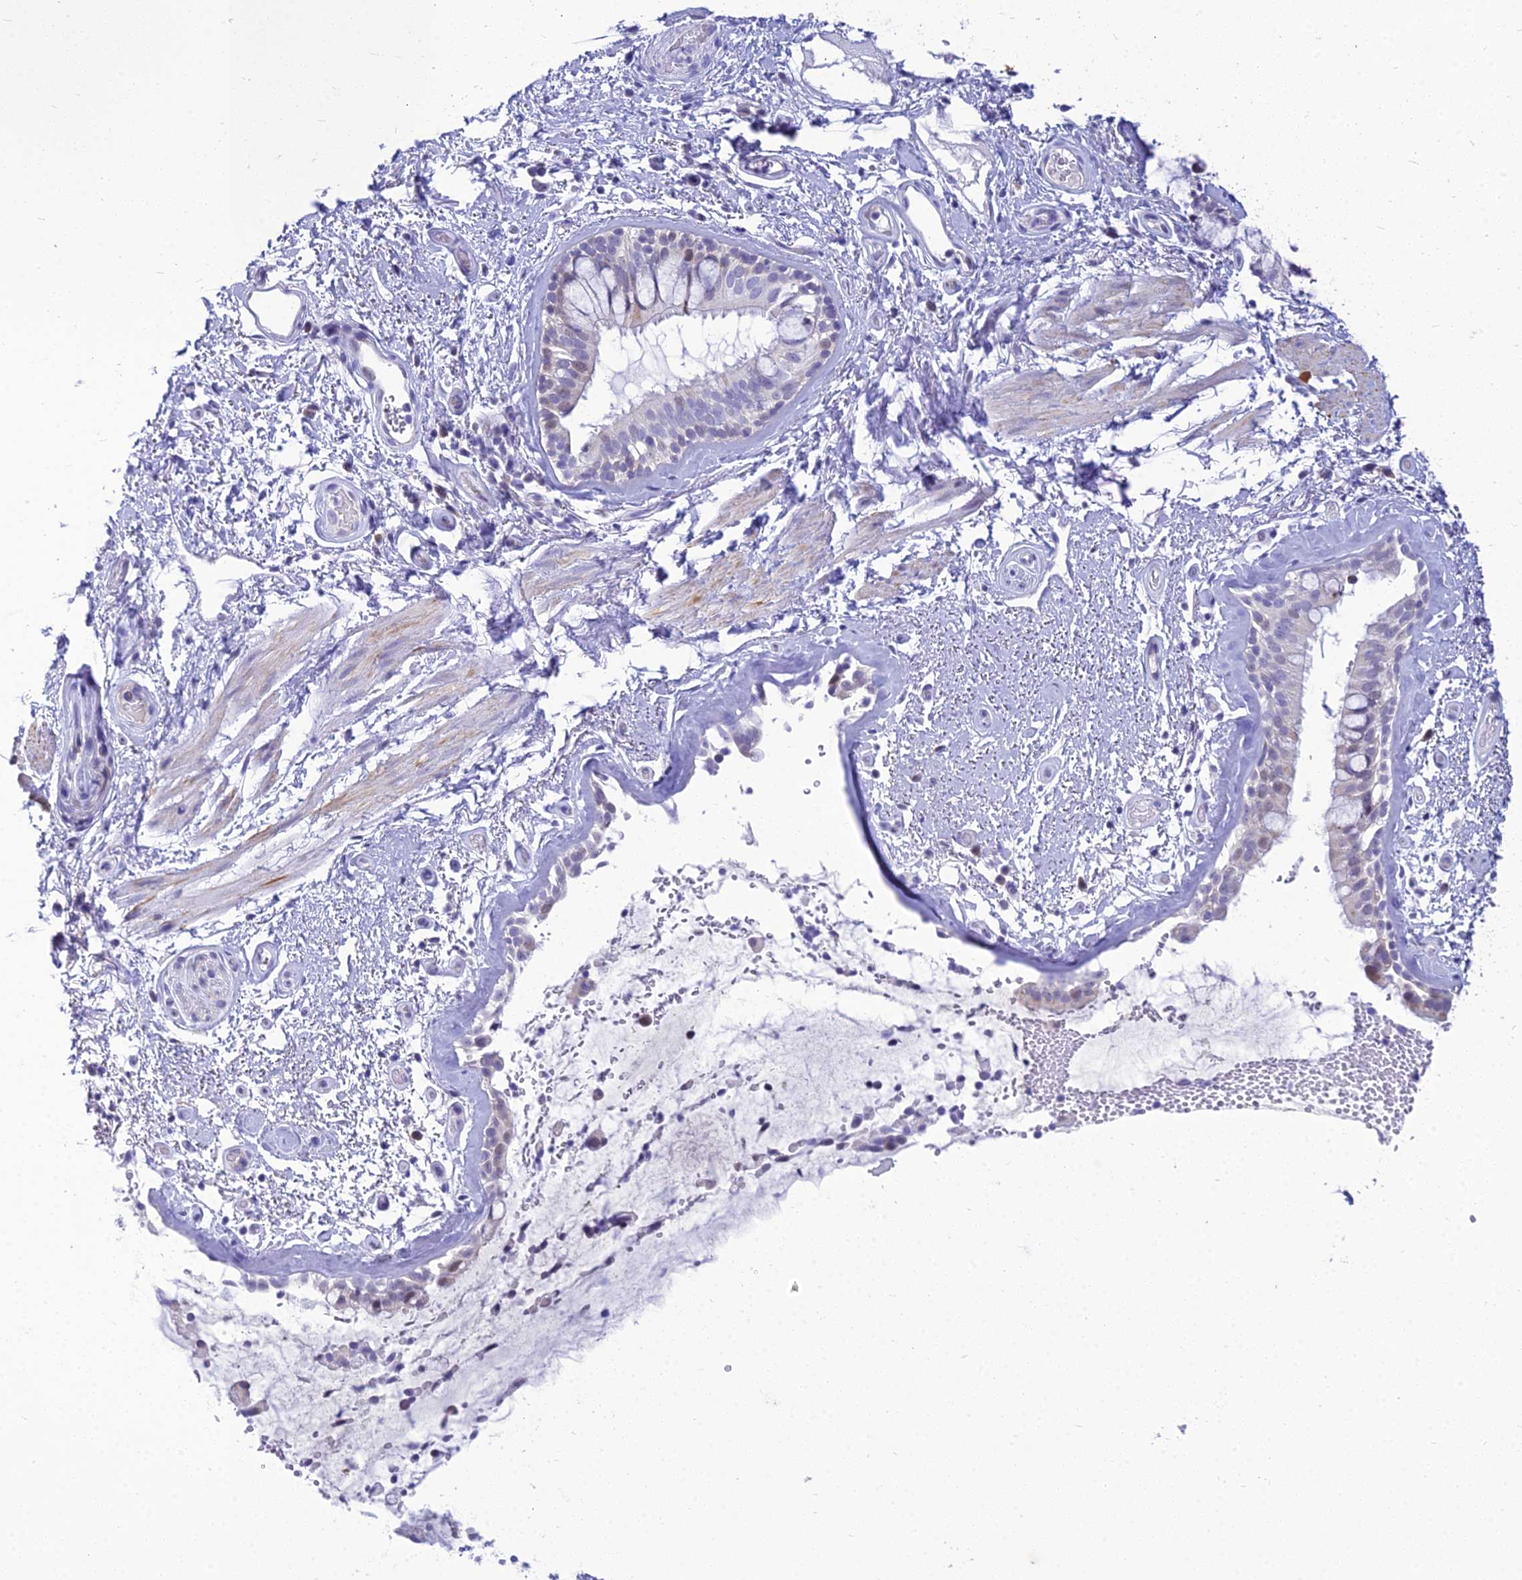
{"staining": {"intensity": "moderate", "quantity": "<25%", "location": "nuclear"}, "tissue": "bronchus", "cell_type": "Respiratory epithelial cells", "image_type": "normal", "snomed": [{"axis": "morphology", "description": "Normal tissue, NOS"}, {"axis": "topography", "description": "Cartilage tissue"}, {"axis": "topography", "description": "Bronchus"}], "caption": "This is an image of IHC staining of normal bronchus, which shows moderate staining in the nuclear of respiratory epithelial cells.", "gene": "ZMIZ1", "patient": {"sex": "female", "age": 66}}